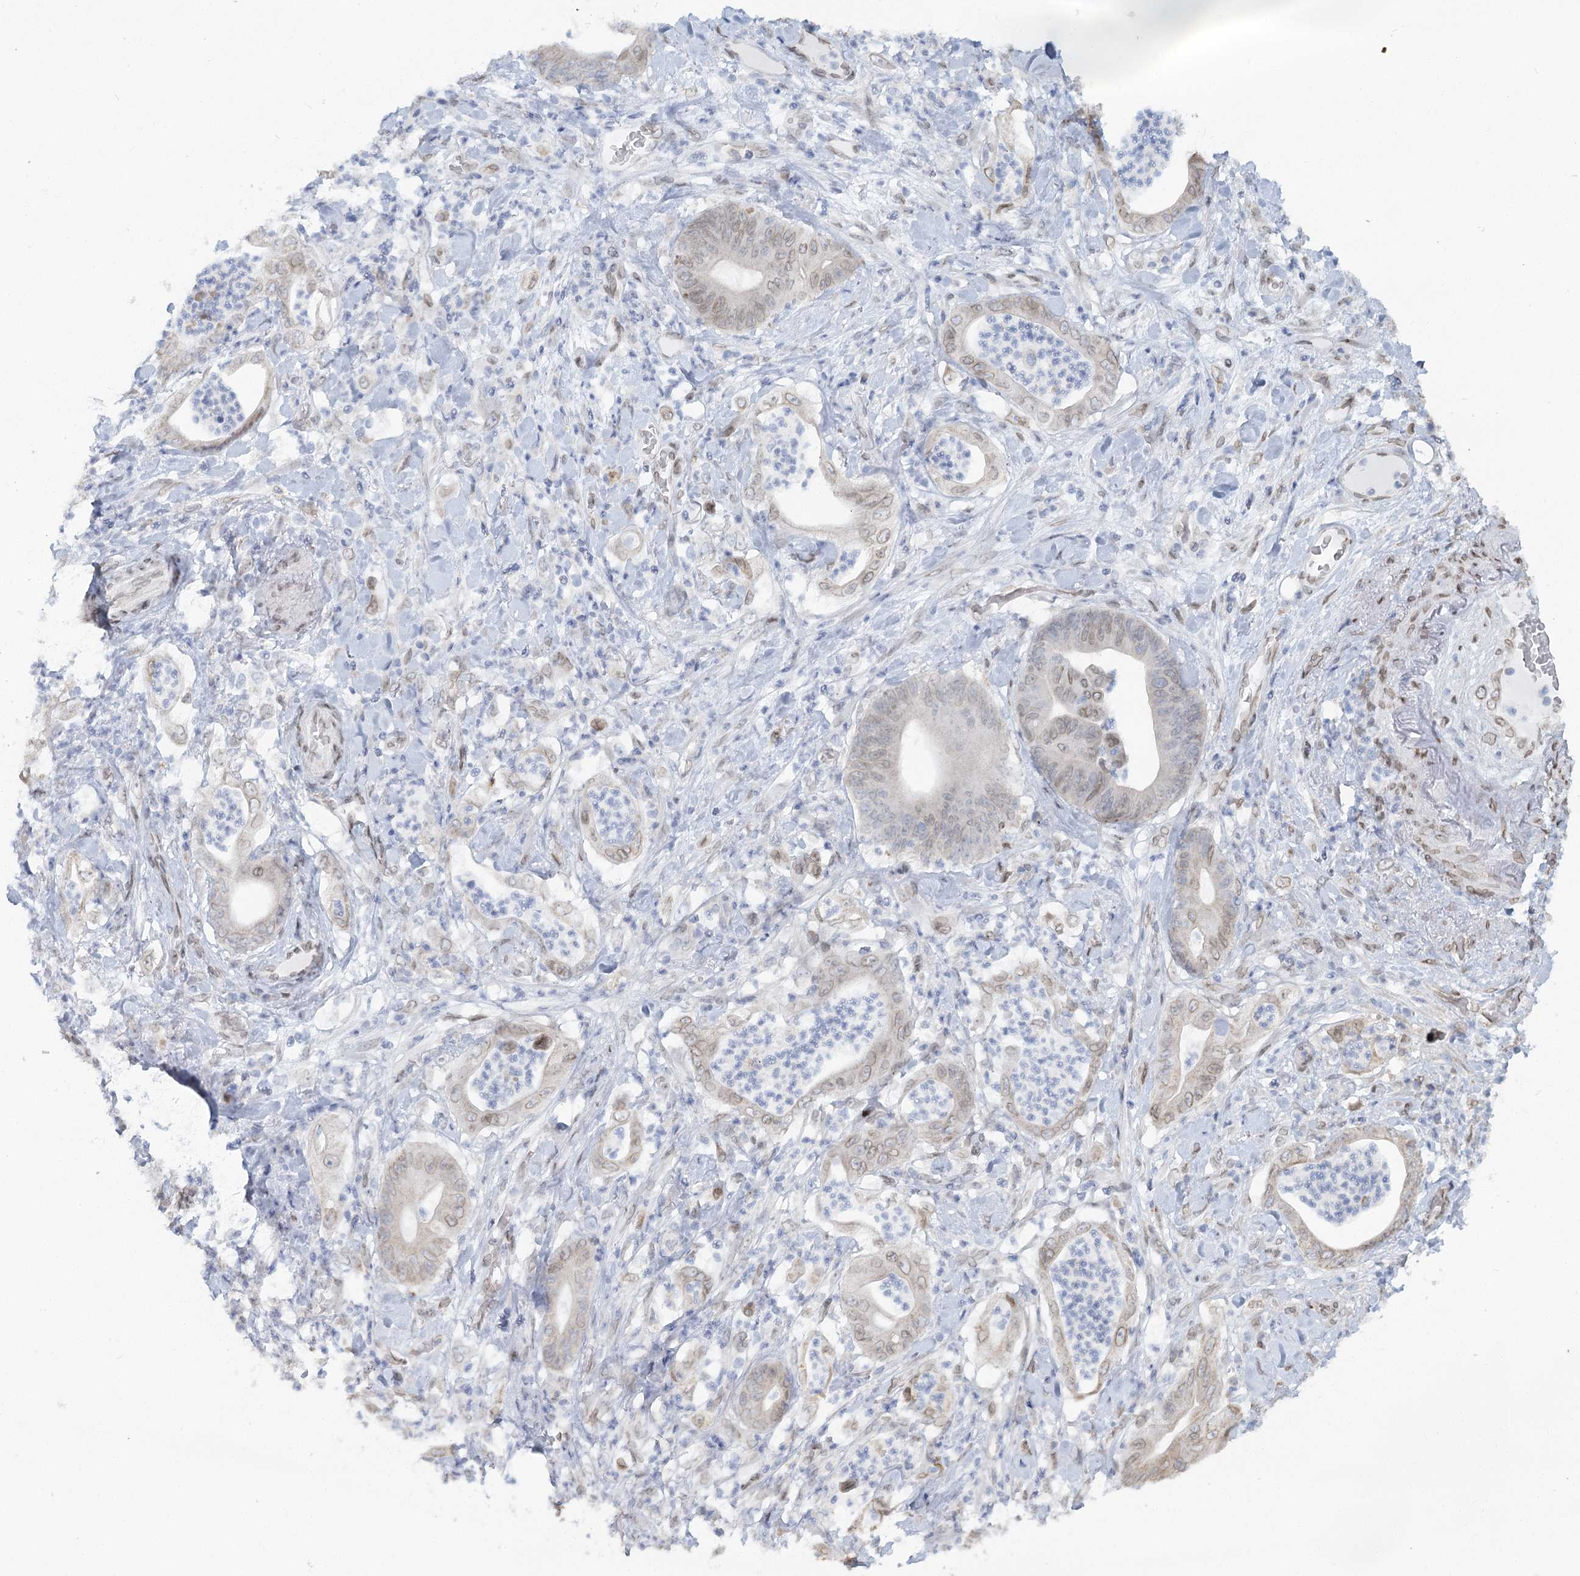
{"staining": {"intensity": "weak", "quantity": "<25%", "location": "cytoplasmic/membranous,nuclear"}, "tissue": "stomach cancer", "cell_type": "Tumor cells", "image_type": "cancer", "snomed": [{"axis": "morphology", "description": "Adenocarcinoma, NOS"}, {"axis": "topography", "description": "Stomach"}], "caption": "DAB immunohistochemical staining of stomach adenocarcinoma reveals no significant expression in tumor cells.", "gene": "VWA5A", "patient": {"sex": "female", "age": 73}}